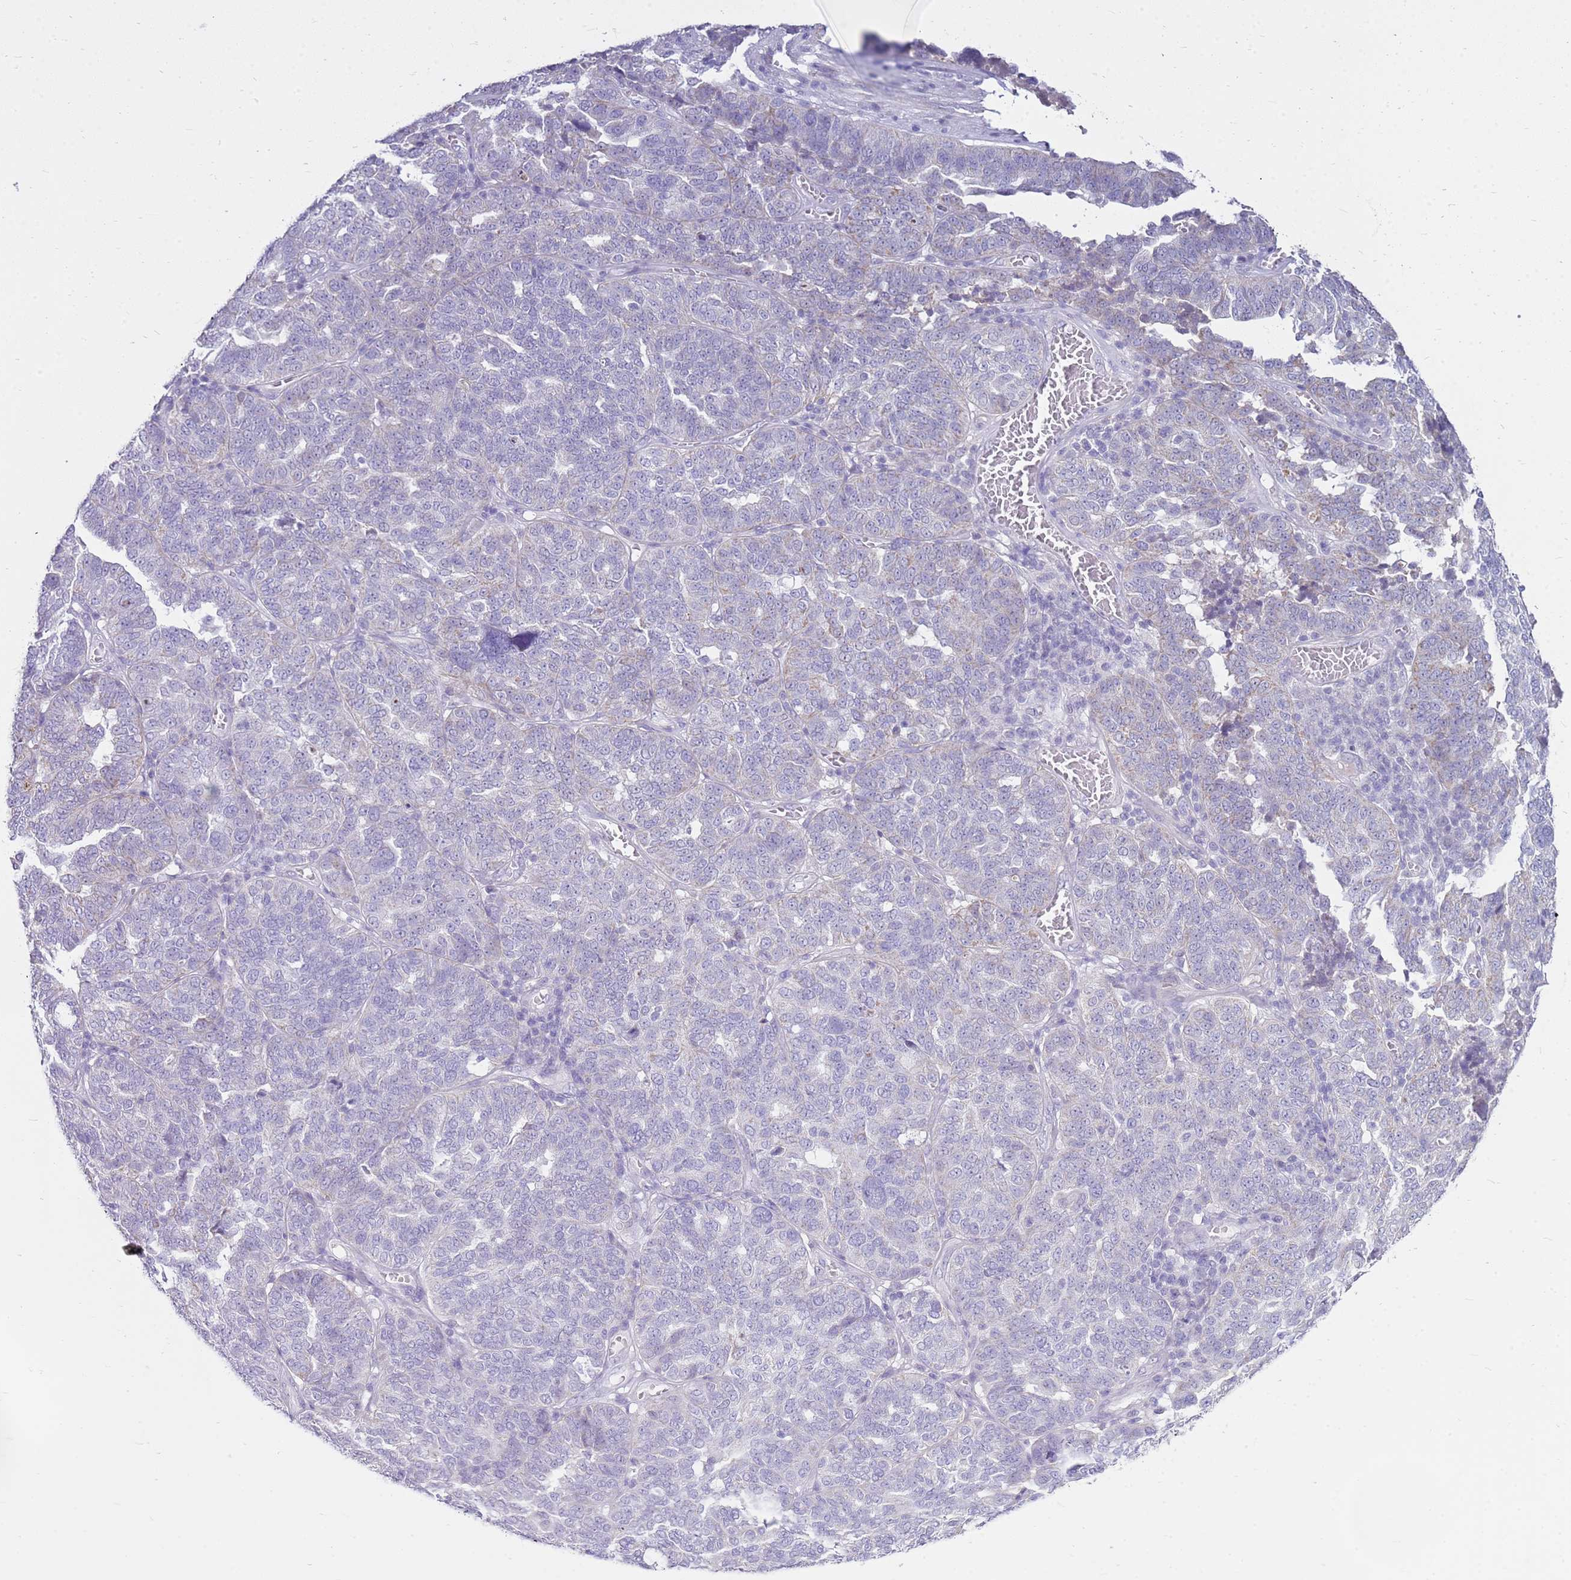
{"staining": {"intensity": "negative", "quantity": "none", "location": "none"}, "tissue": "ovarian cancer", "cell_type": "Tumor cells", "image_type": "cancer", "snomed": [{"axis": "morphology", "description": "Cystadenocarcinoma, serous, NOS"}, {"axis": "topography", "description": "Ovary"}], "caption": "IHC micrograph of serous cystadenocarcinoma (ovarian) stained for a protein (brown), which shows no positivity in tumor cells. Nuclei are stained in blue.", "gene": "FABP2", "patient": {"sex": "female", "age": 59}}